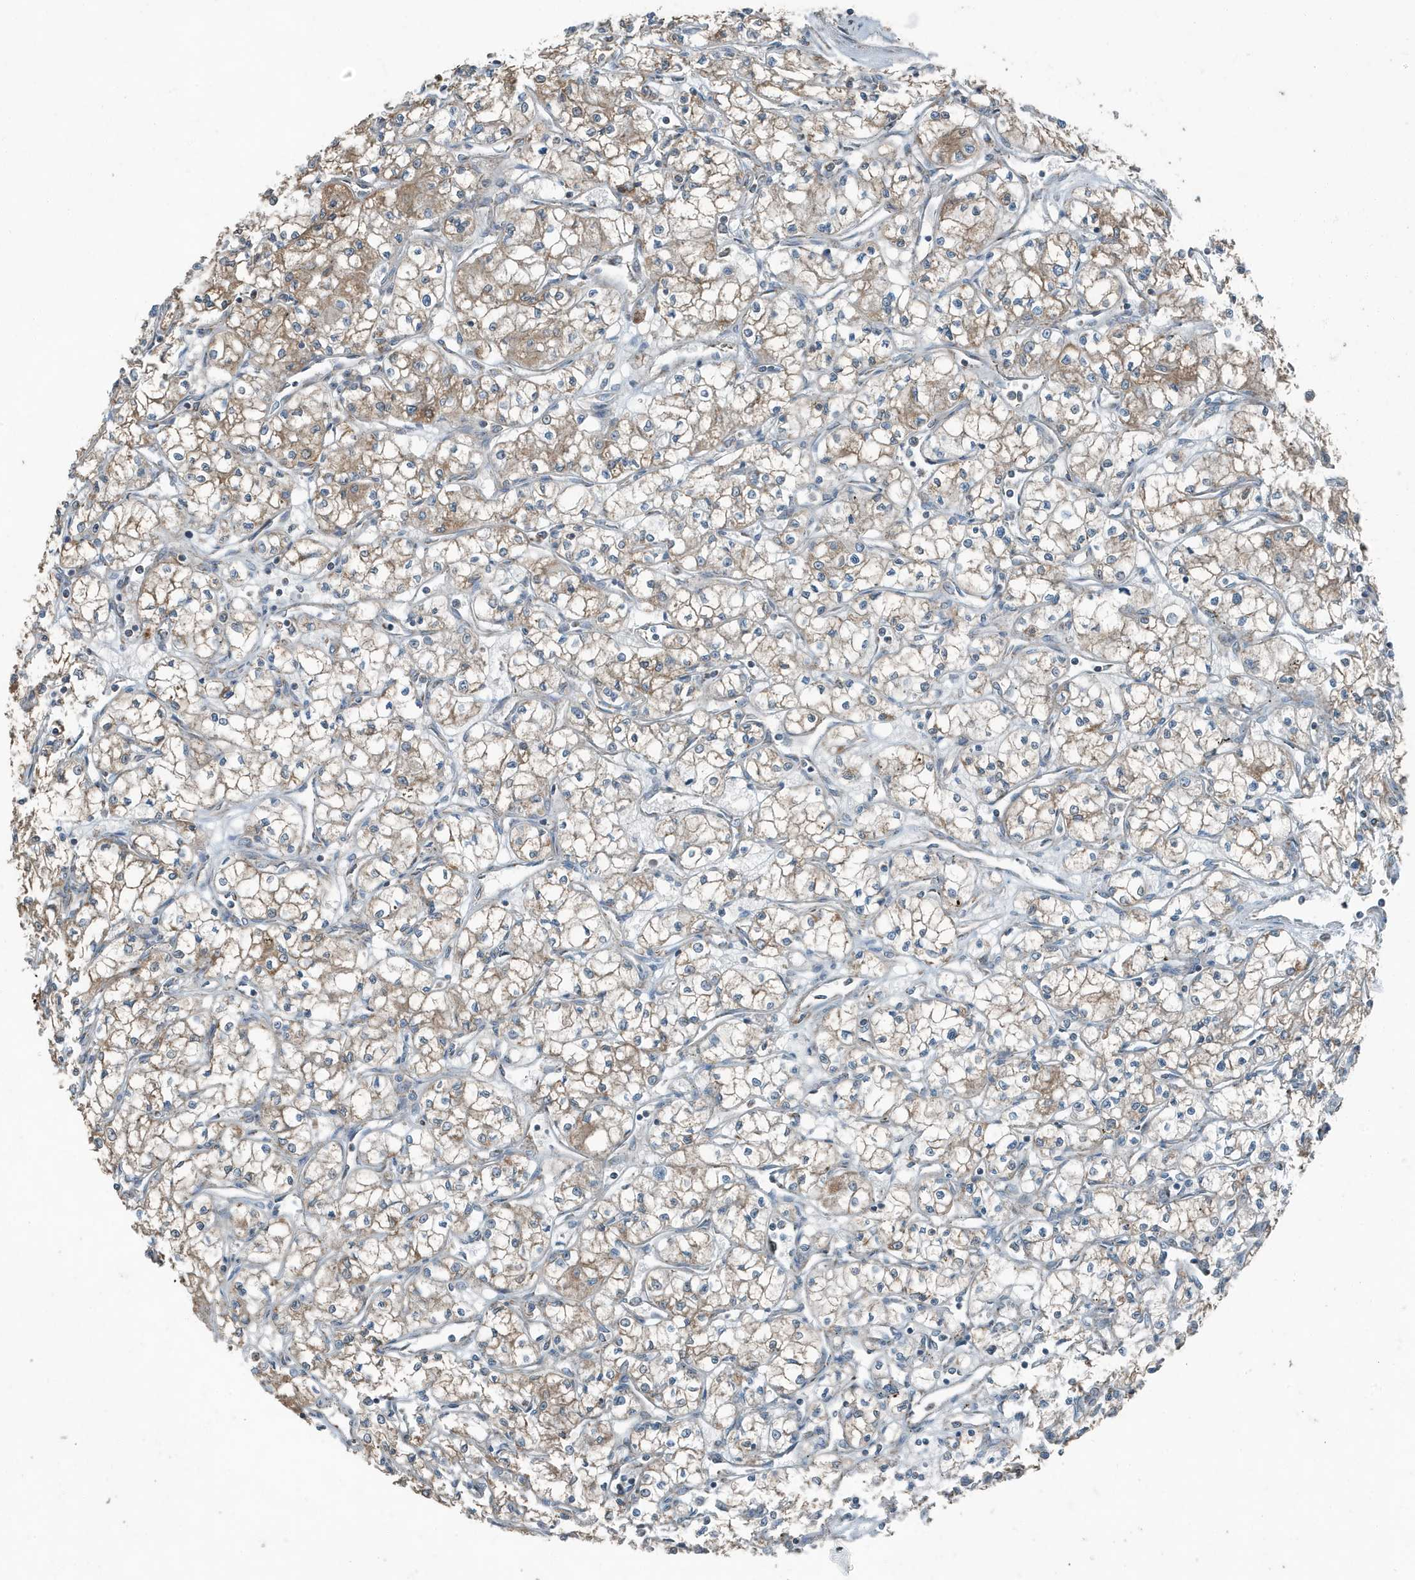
{"staining": {"intensity": "weak", "quantity": ">75%", "location": "cytoplasmic/membranous"}, "tissue": "renal cancer", "cell_type": "Tumor cells", "image_type": "cancer", "snomed": [{"axis": "morphology", "description": "Adenocarcinoma, NOS"}, {"axis": "topography", "description": "Kidney"}], "caption": "A photomicrograph showing weak cytoplasmic/membranous positivity in approximately >75% of tumor cells in adenocarcinoma (renal), as visualized by brown immunohistochemical staining.", "gene": "MT-CYB", "patient": {"sex": "male", "age": 59}}